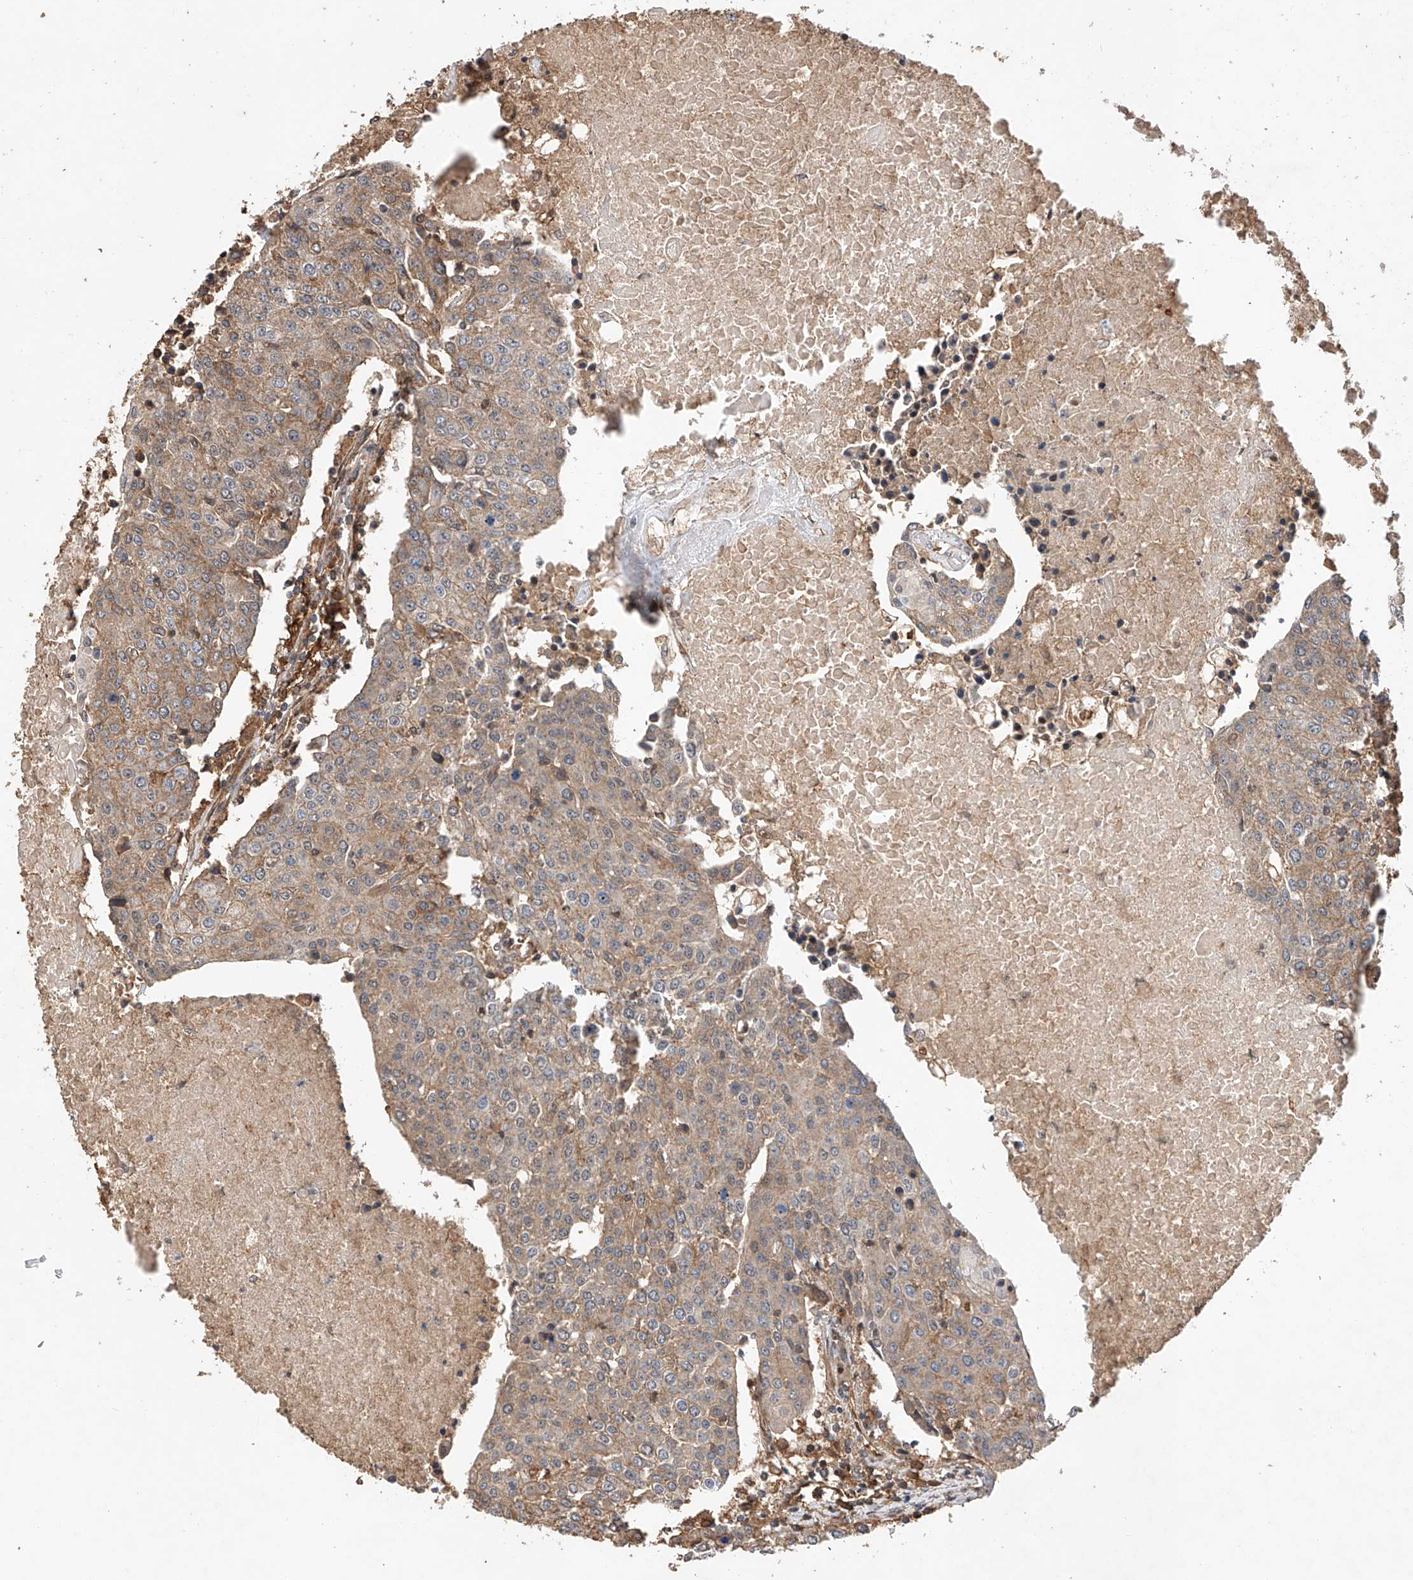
{"staining": {"intensity": "weak", "quantity": ">75%", "location": "cytoplasmic/membranous"}, "tissue": "urothelial cancer", "cell_type": "Tumor cells", "image_type": "cancer", "snomed": [{"axis": "morphology", "description": "Urothelial carcinoma, High grade"}, {"axis": "topography", "description": "Urinary bladder"}], "caption": "Immunohistochemistry (DAB) staining of human high-grade urothelial carcinoma shows weak cytoplasmic/membranous protein positivity in about >75% of tumor cells.", "gene": "RILPL2", "patient": {"sex": "female", "age": 85}}